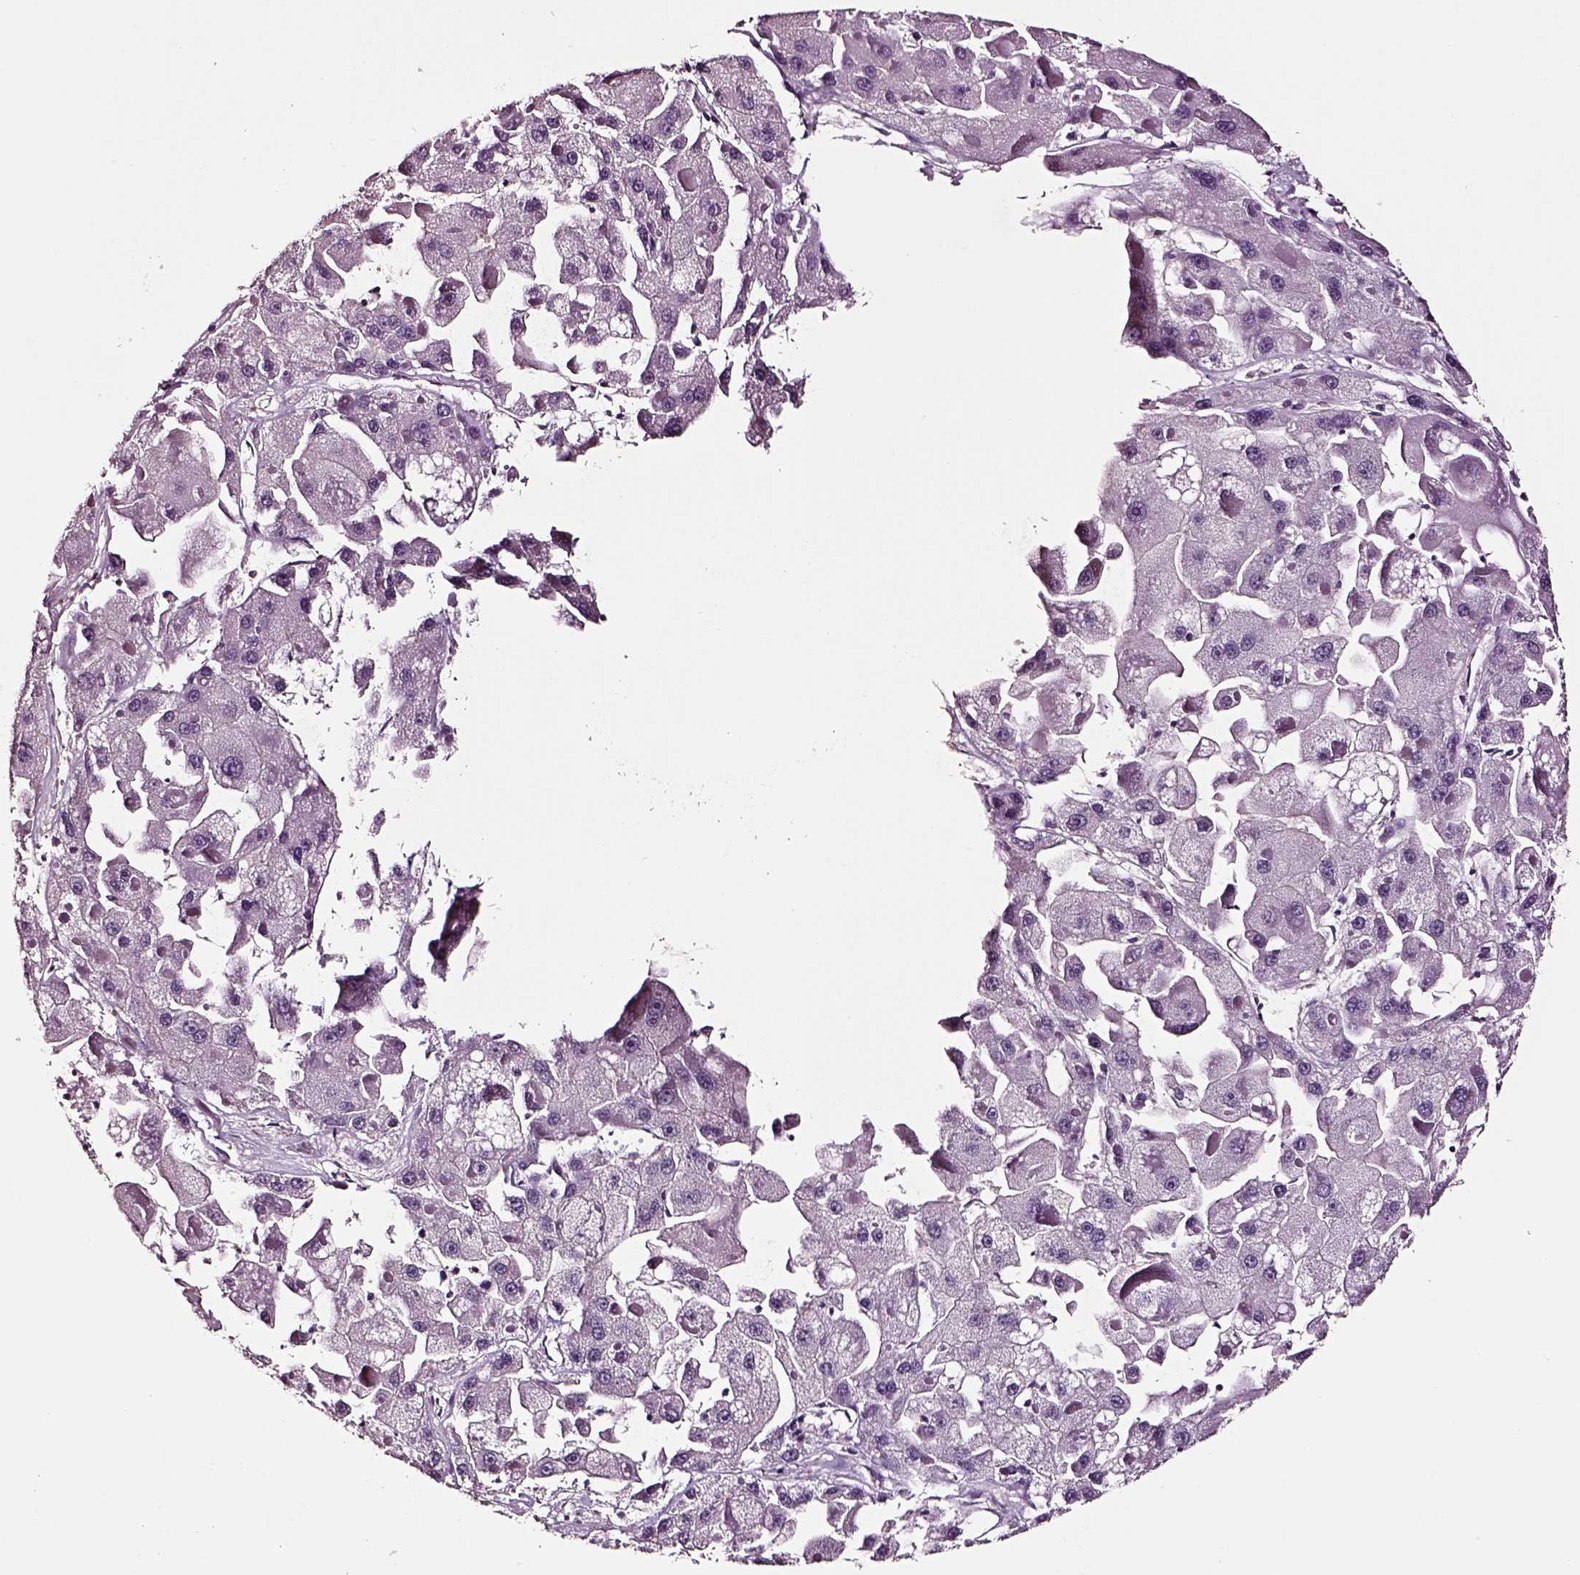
{"staining": {"intensity": "negative", "quantity": "none", "location": "none"}, "tissue": "liver cancer", "cell_type": "Tumor cells", "image_type": "cancer", "snomed": [{"axis": "morphology", "description": "Carcinoma, Hepatocellular, NOS"}, {"axis": "topography", "description": "Liver"}], "caption": "The immunohistochemistry histopathology image has no significant positivity in tumor cells of liver cancer tissue.", "gene": "SOX10", "patient": {"sex": "female", "age": 73}}